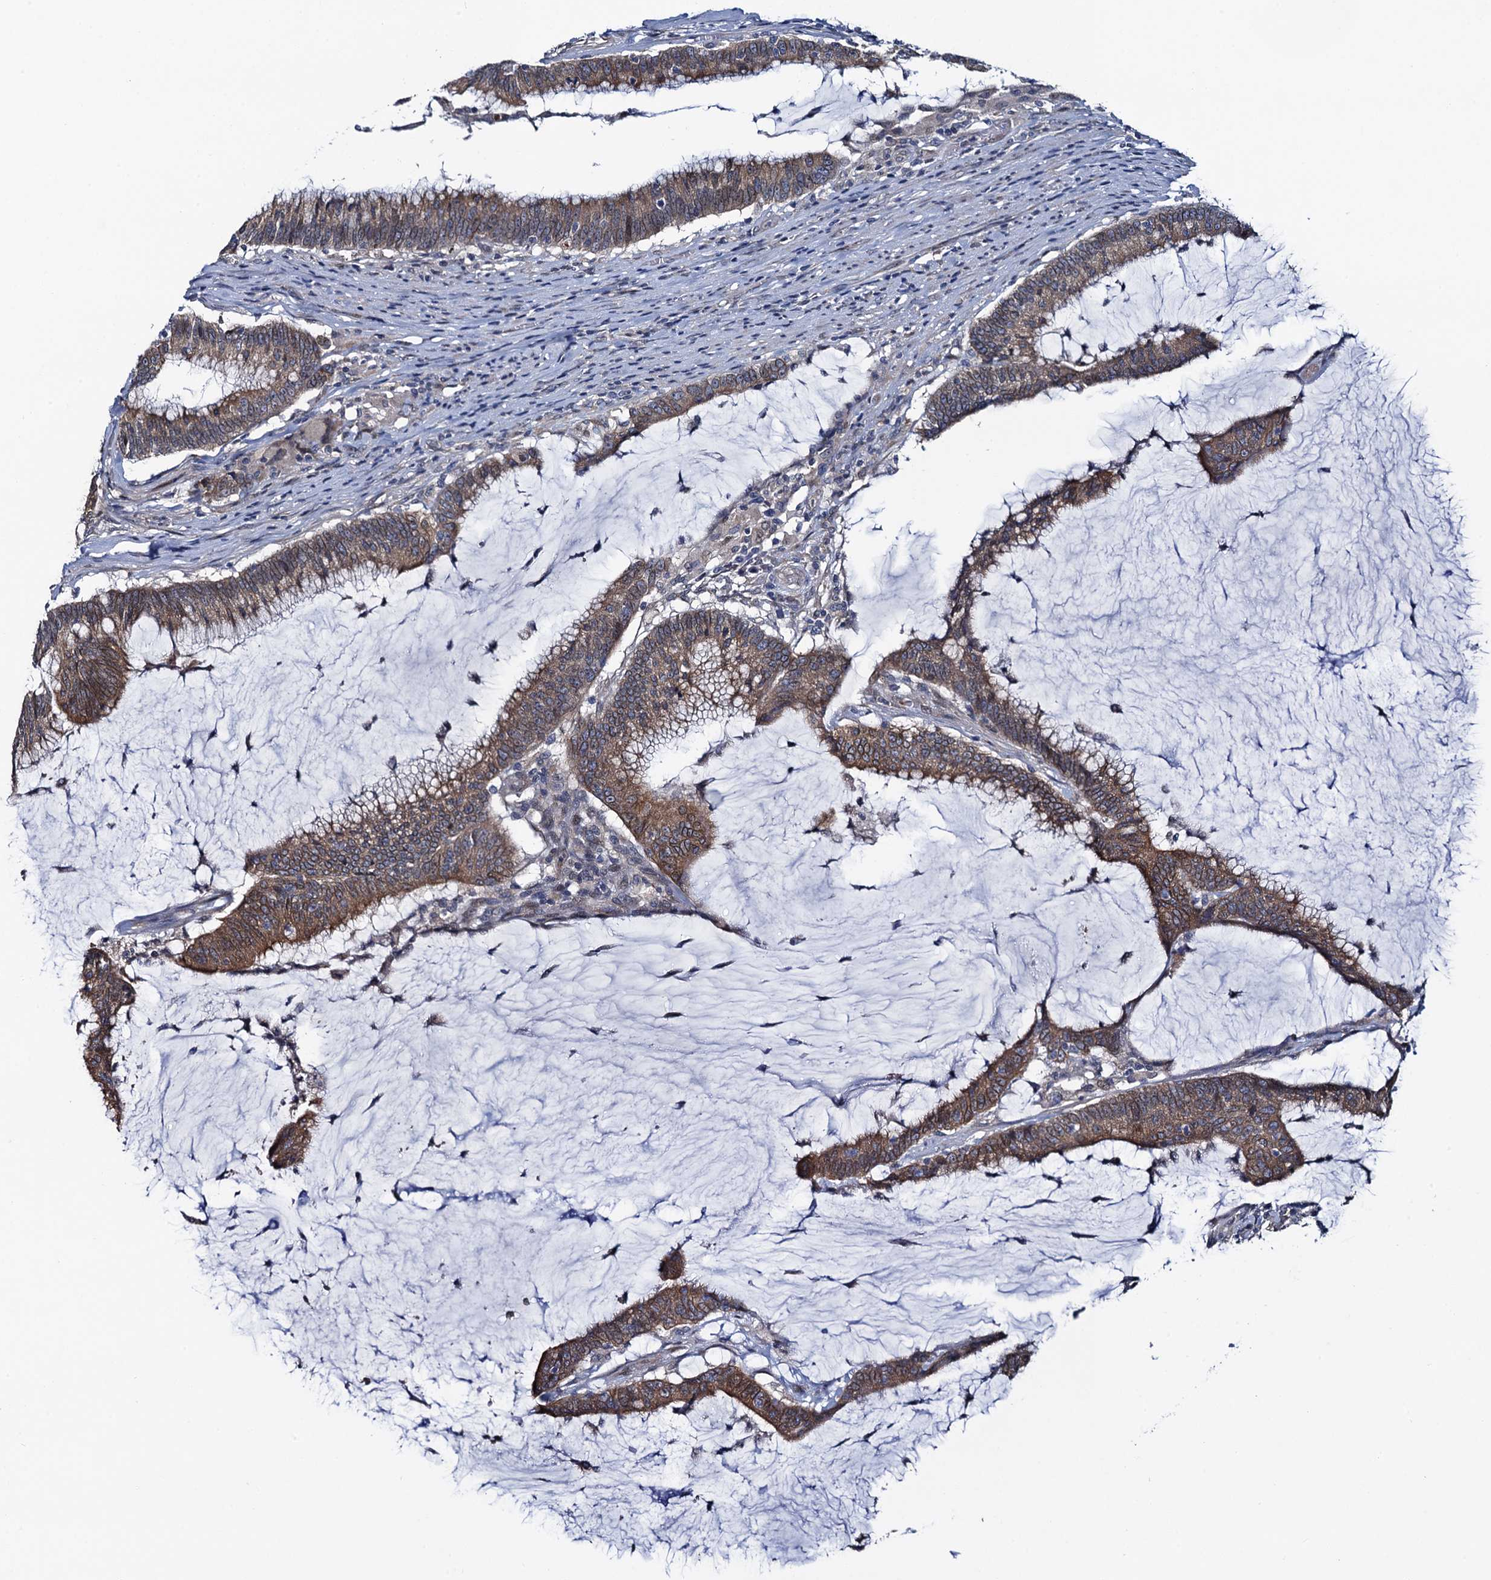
{"staining": {"intensity": "moderate", "quantity": ">75%", "location": "cytoplasmic/membranous"}, "tissue": "colorectal cancer", "cell_type": "Tumor cells", "image_type": "cancer", "snomed": [{"axis": "morphology", "description": "Adenocarcinoma, NOS"}, {"axis": "topography", "description": "Rectum"}], "caption": "High-power microscopy captured an immunohistochemistry photomicrograph of colorectal cancer (adenocarcinoma), revealing moderate cytoplasmic/membranous expression in about >75% of tumor cells.", "gene": "EVX2", "patient": {"sex": "female", "age": 77}}